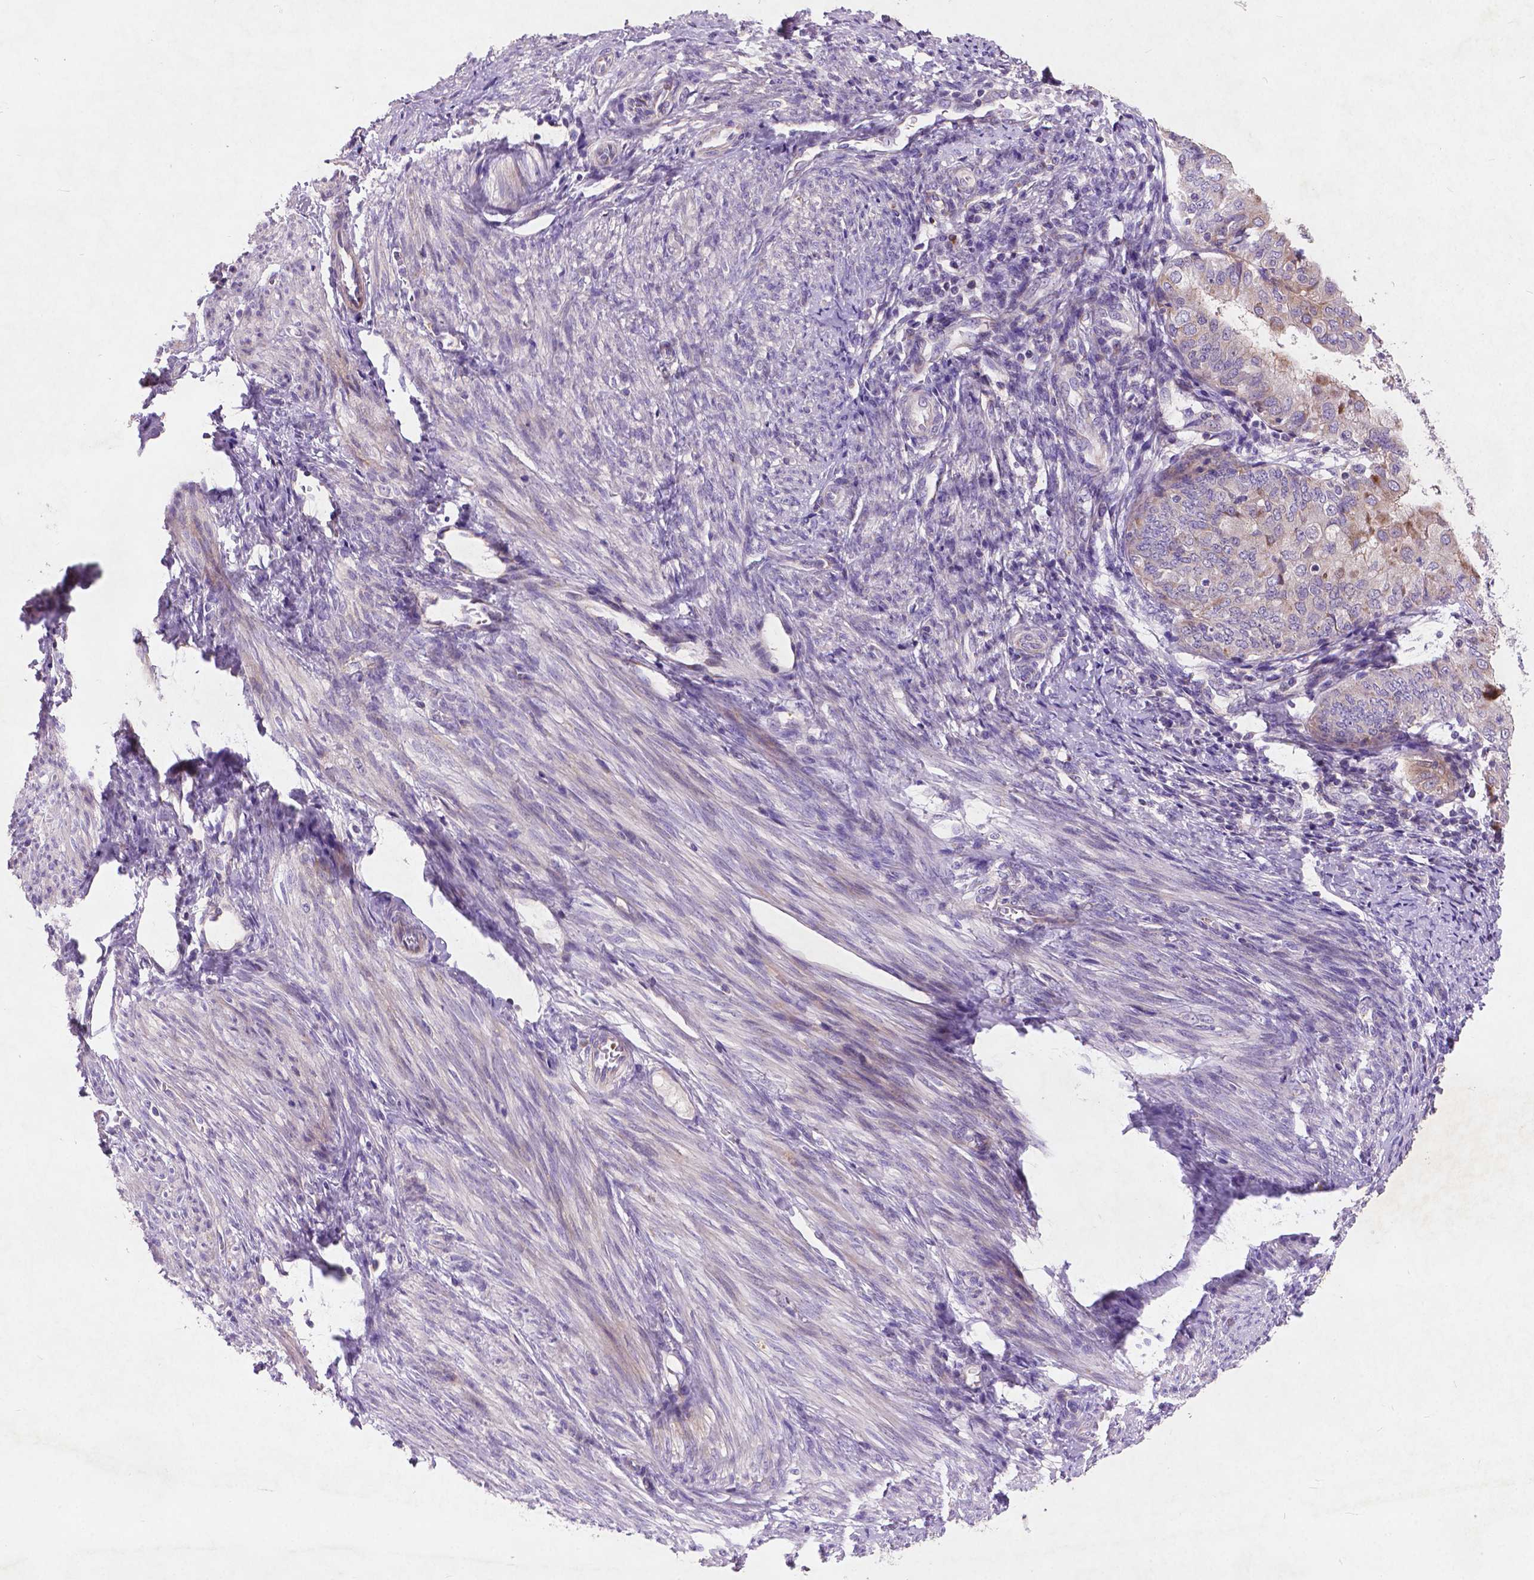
{"staining": {"intensity": "weak", "quantity": "<25%", "location": "cytoplasmic/membranous"}, "tissue": "endometrial cancer", "cell_type": "Tumor cells", "image_type": "cancer", "snomed": [{"axis": "morphology", "description": "Adenocarcinoma, NOS"}, {"axis": "topography", "description": "Endometrium"}], "caption": "Endometrial cancer (adenocarcinoma) was stained to show a protein in brown. There is no significant positivity in tumor cells. The staining is performed using DAB brown chromogen with nuclei counter-stained in using hematoxylin.", "gene": "ATG4D", "patient": {"sex": "female", "age": 68}}